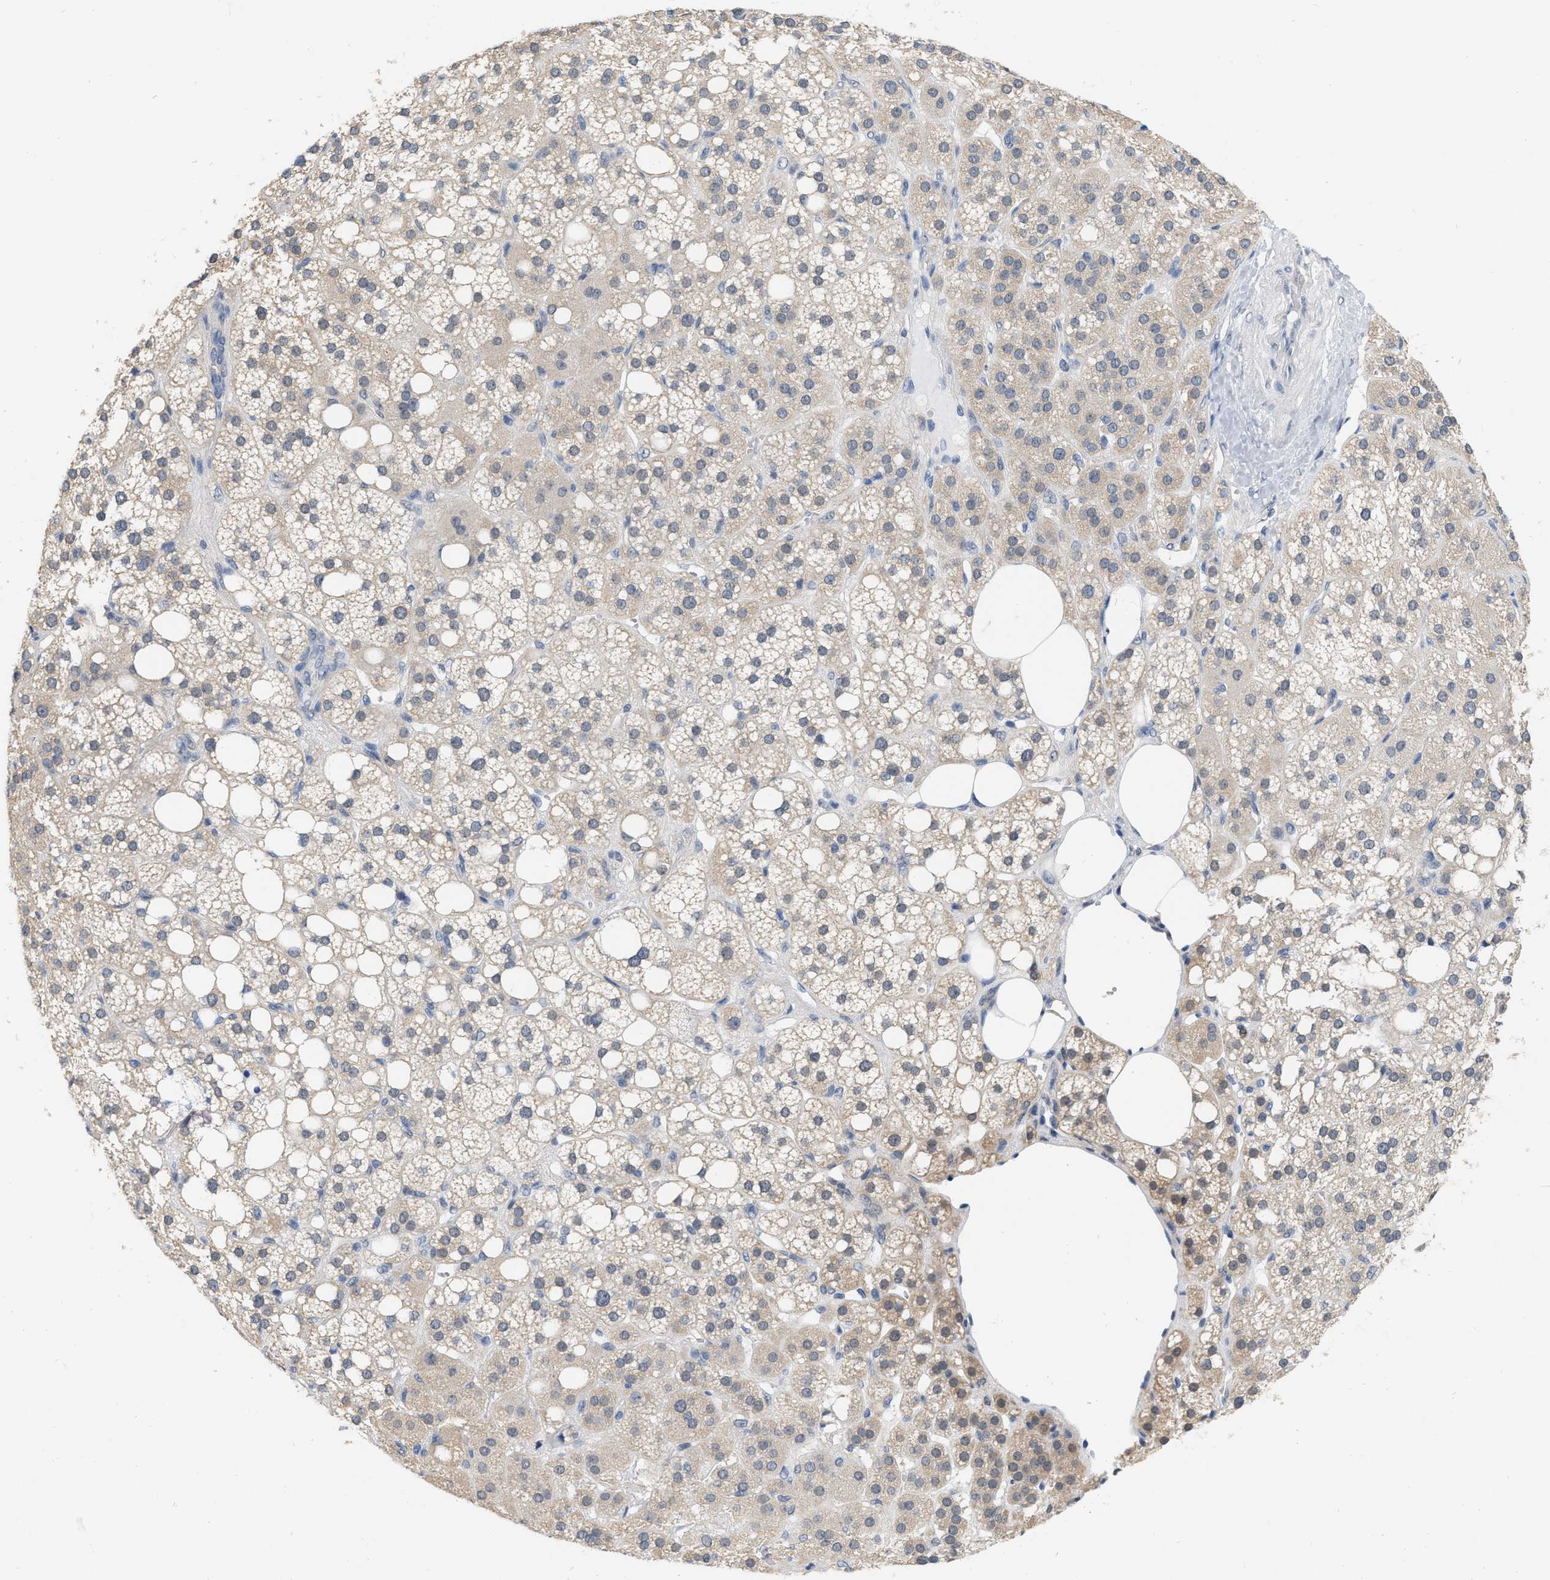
{"staining": {"intensity": "weak", "quantity": "25%-75%", "location": "cytoplasmic/membranous"}, "tissue": "adrenal gland", "cell_type": "Glandular cells", "image_type": "normal", "snomed": [{"axis": "morphology", "description": "Normal tissue, NOS"}, {"axis": "topography", "description": "Adrenal gland"}], "caption": "A histopathology image showing weak cytoplasmic/membranous expression in approximately 25%-75% of glandular cells in normal adrenal gland, as visualized by brown immunohistochemical staining.", "gene": "RUVBL1", "patient": {"sex": "female", "age": 59}}